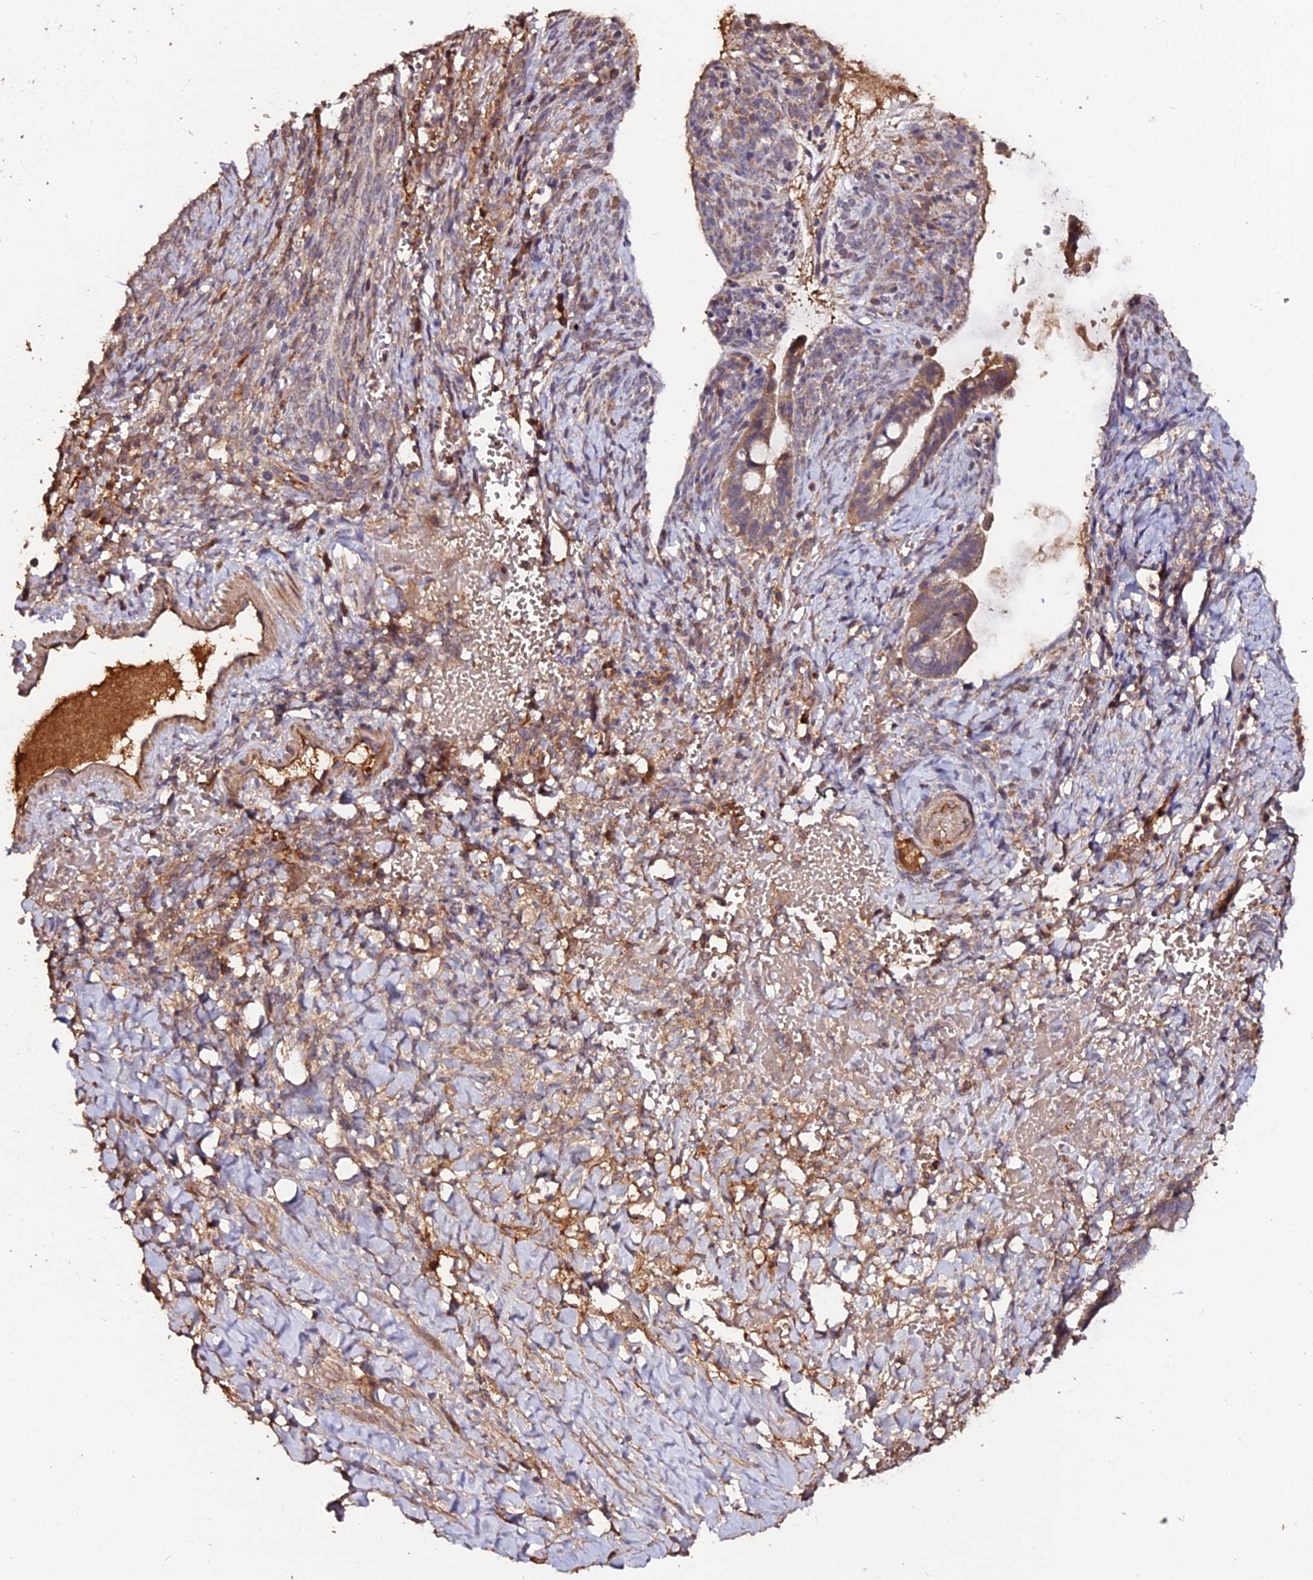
{"staining": {"intensity": "weak", "quantity": ">75%", "location": "cytoplasmic/membranous"}, "tissue": "ovarian cancer", "cell_type": "Tumor cells", "image_type": "cancer", "snomed": [{"axis": "morphology", "description": "Cystadenocarcinoma, mucinous, NOS"}, {"axis": "topography", "description": "Ovary"}], "caption": "About >75% of tumor cells in ovarian mucinous cystadenocarcinoma demonstrate weak cytoplasmic/membranous protein expression as visualized by brown immunohistochemical staining.", "gene": "KCTD16", "patient": {"sex": "female", "age": 73}}